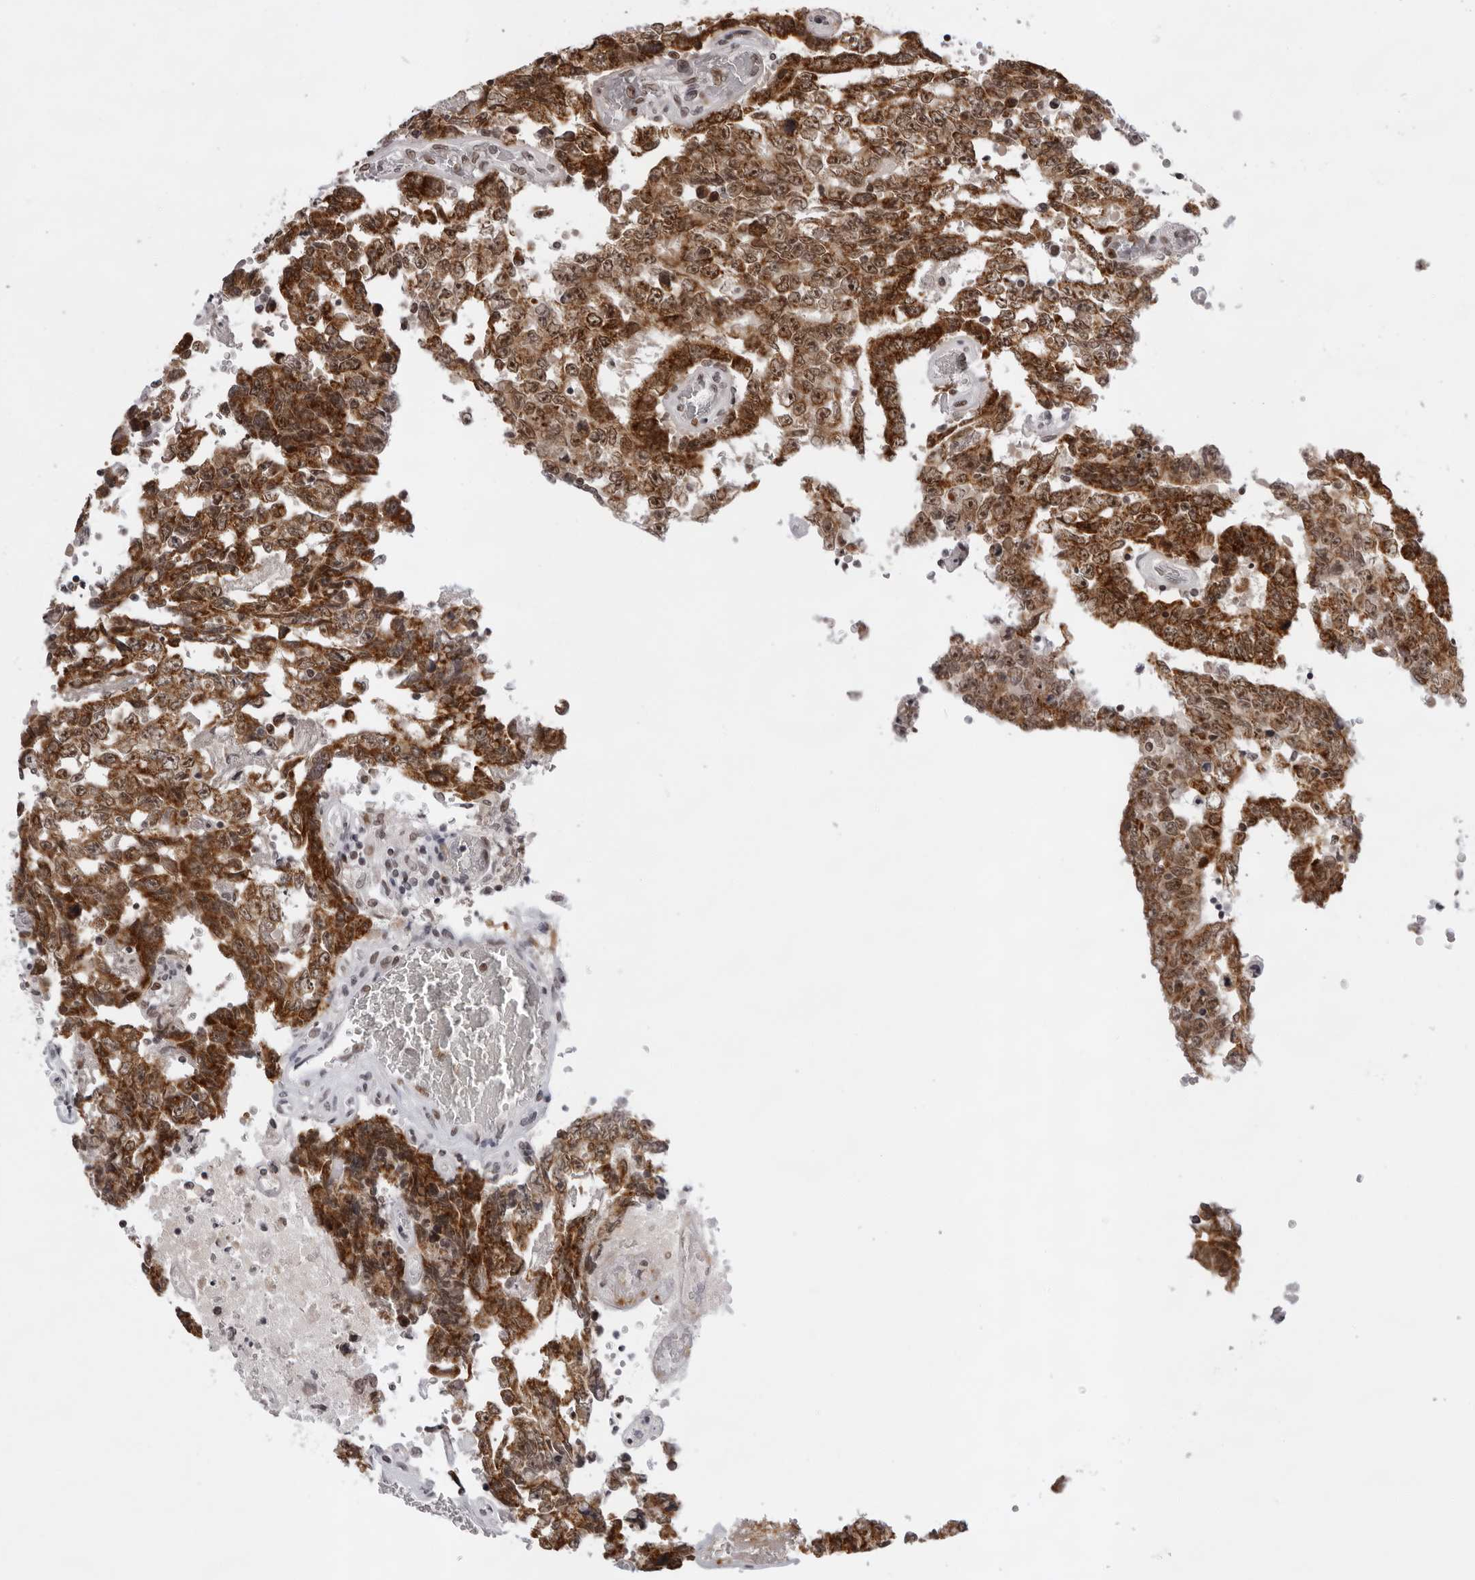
{"staining": {"intensity": "moderate", "quantity": ">75%", "location": "cytoplasmic/membranous,nuclear"}, "tissue": "testis cancer", "cell_type": "Tumor cells", "image_type": "cancer", "snomed": [{"axis": "morphology", "description": "Carcinoma, Embryonal, NOS"}, {"axis": "topography", "description": "Testis"}], "caption": "This is a photomicrograph of IHC staining of testis embryonal carcinoma, which shows moderate positivity in the cytoplasmic/membranous and nuclear of tumor cells.", "gene": "USP1", "patient": {"sex": "male", "age": 26}}